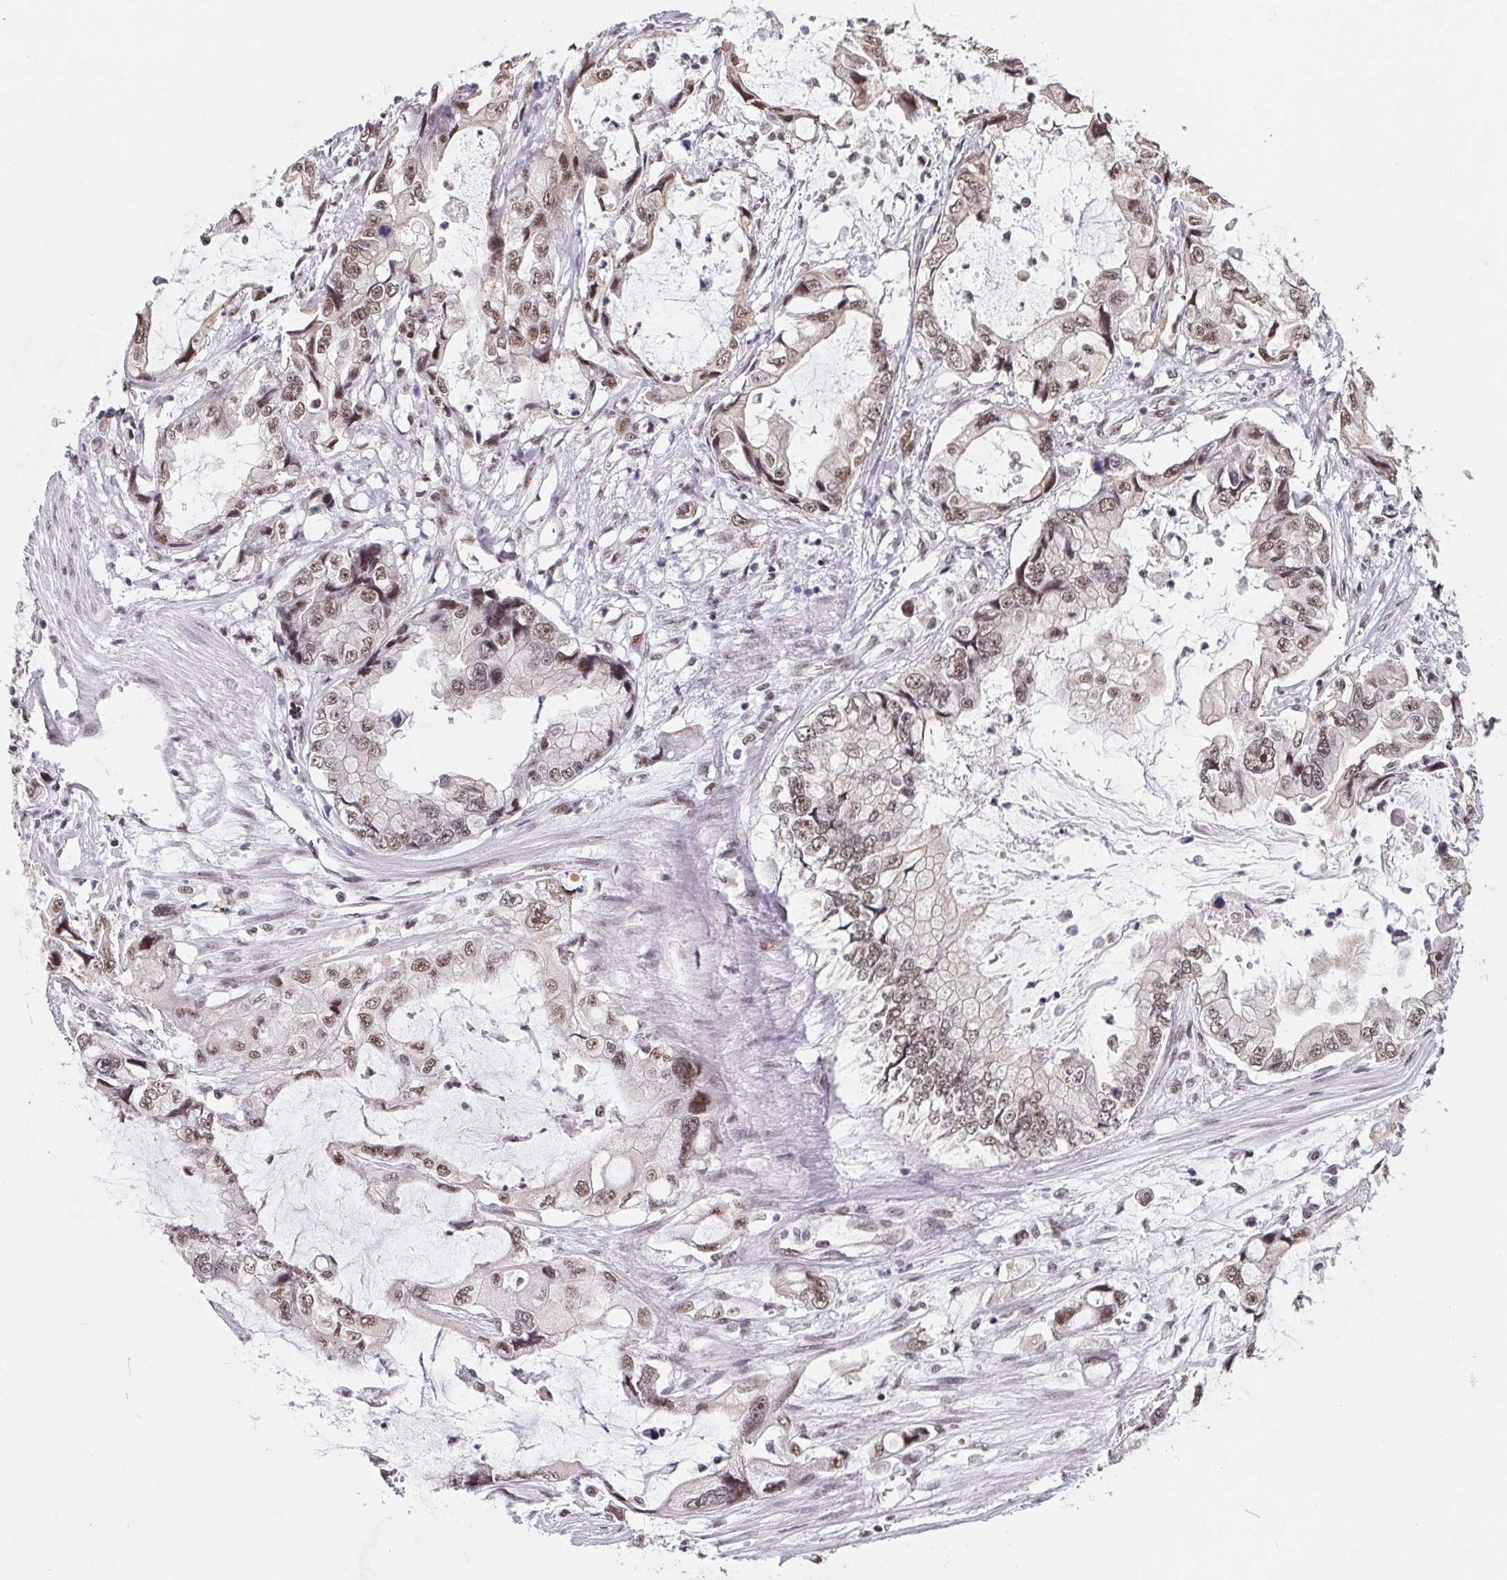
{"staining": {"intensity": "weak", "quantity": ">75%", "location": "nuclear"}, "tissue": "stomach cancer", "cell_type": "Tumor cells", "image_type": "cancer", "snomed": [{"axis": "morphology", "description": "Adenocarcinoma, NOS"}, {"axis": "topography", "description": "Pancreas"}, {"axis": "topography", "description": "Stomach, upper"}, {"axis": "topography", "description": "Stomach"}], "caption": "Human stomach cancer (adenocarcinoma) stained with a protein marker displays weak staining in tumor cells.", "gene": "TCERG1", "patient": {"sex": "male", "age": 77}}